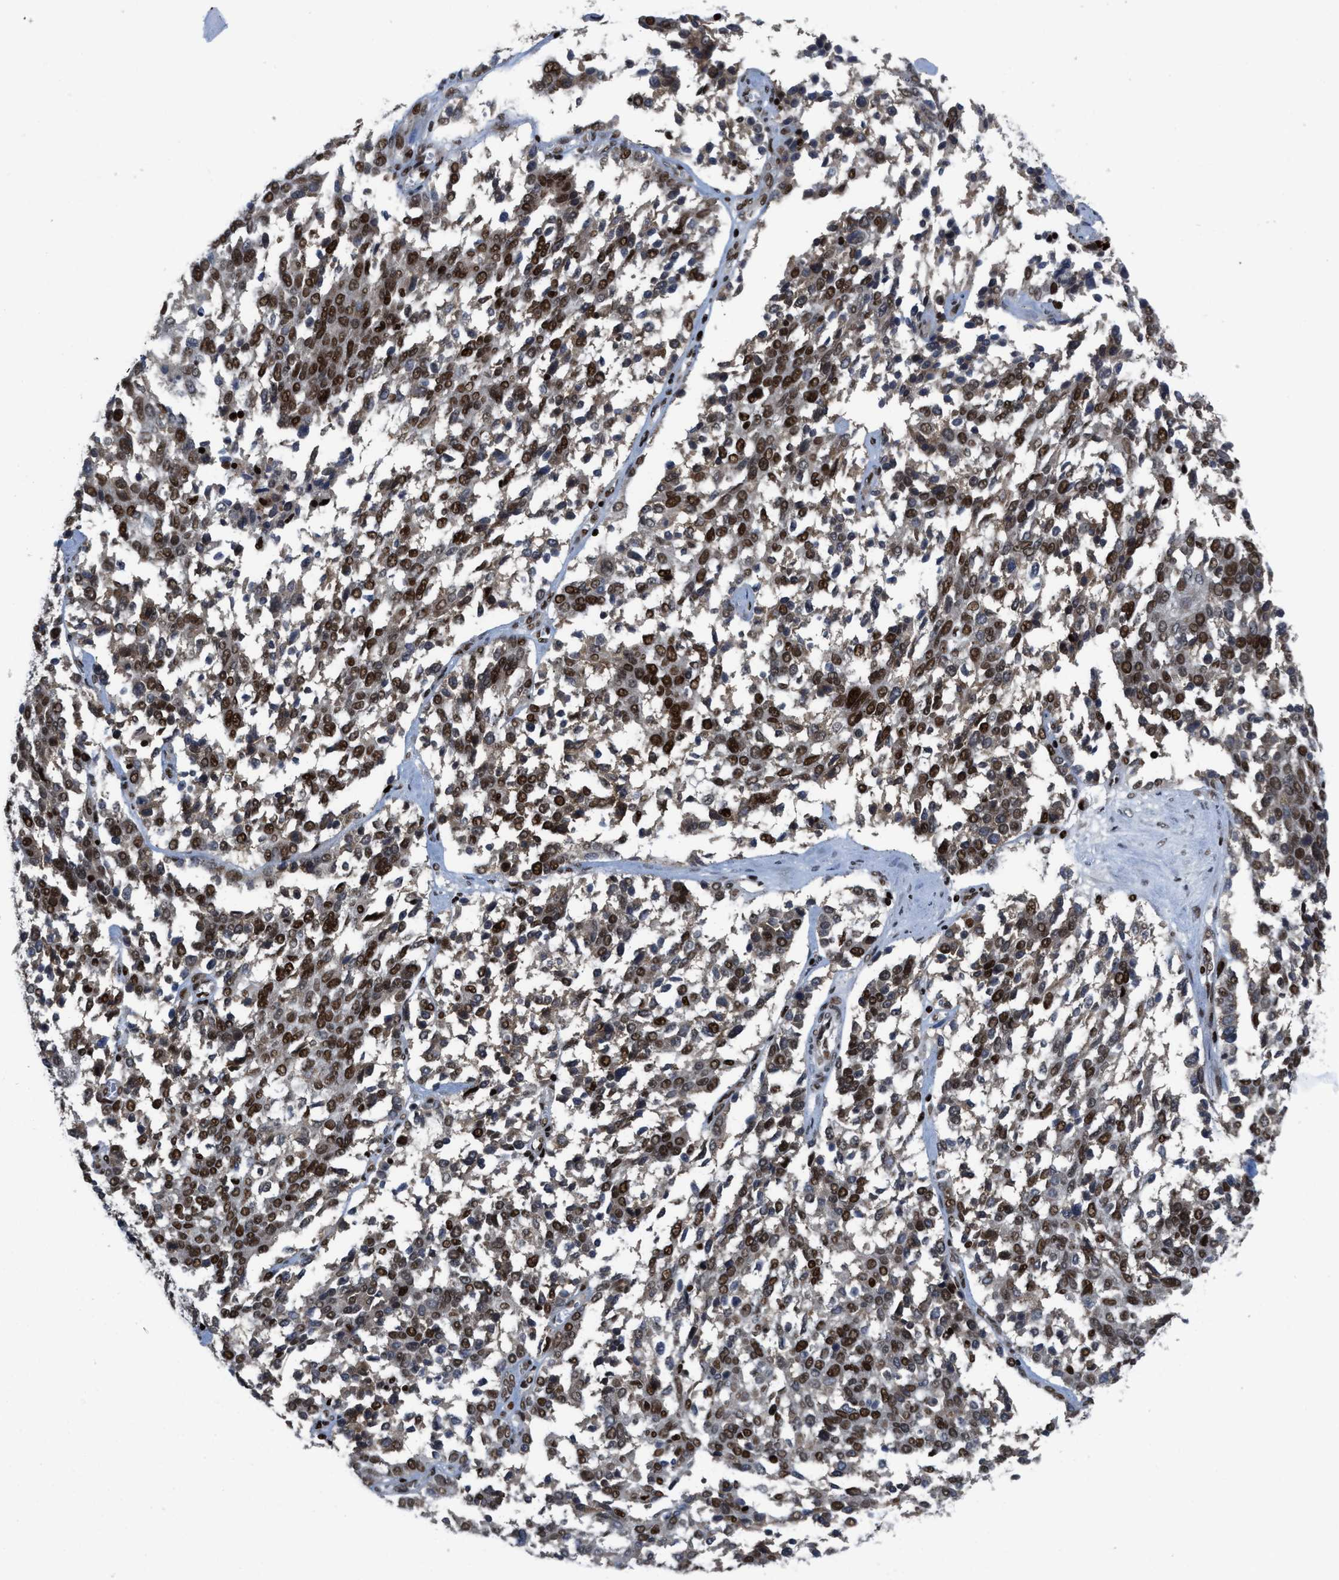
{"staining": {"intensity": "strong", "quantity": ">75%", "location": "nuclear"}, "tissue": "ovarian cancer", "cell_type": "Tumor cells", "image_type": "cancer", "snomed": [{"axis": "morphology", "description": "Cystadenocarcinoma, serous, NOS"}, {"axis": "topography", "description": "Ovary"}], "caption": "Immunohistochemistry (DAB) staining of ovarian cancer (serous cystadenocarcinoma) demonstrates strong nuclear protein staining in about >75% of tumor cells.", "gene": "RFX5", "patient": {"sex": "female", "age": 44}}